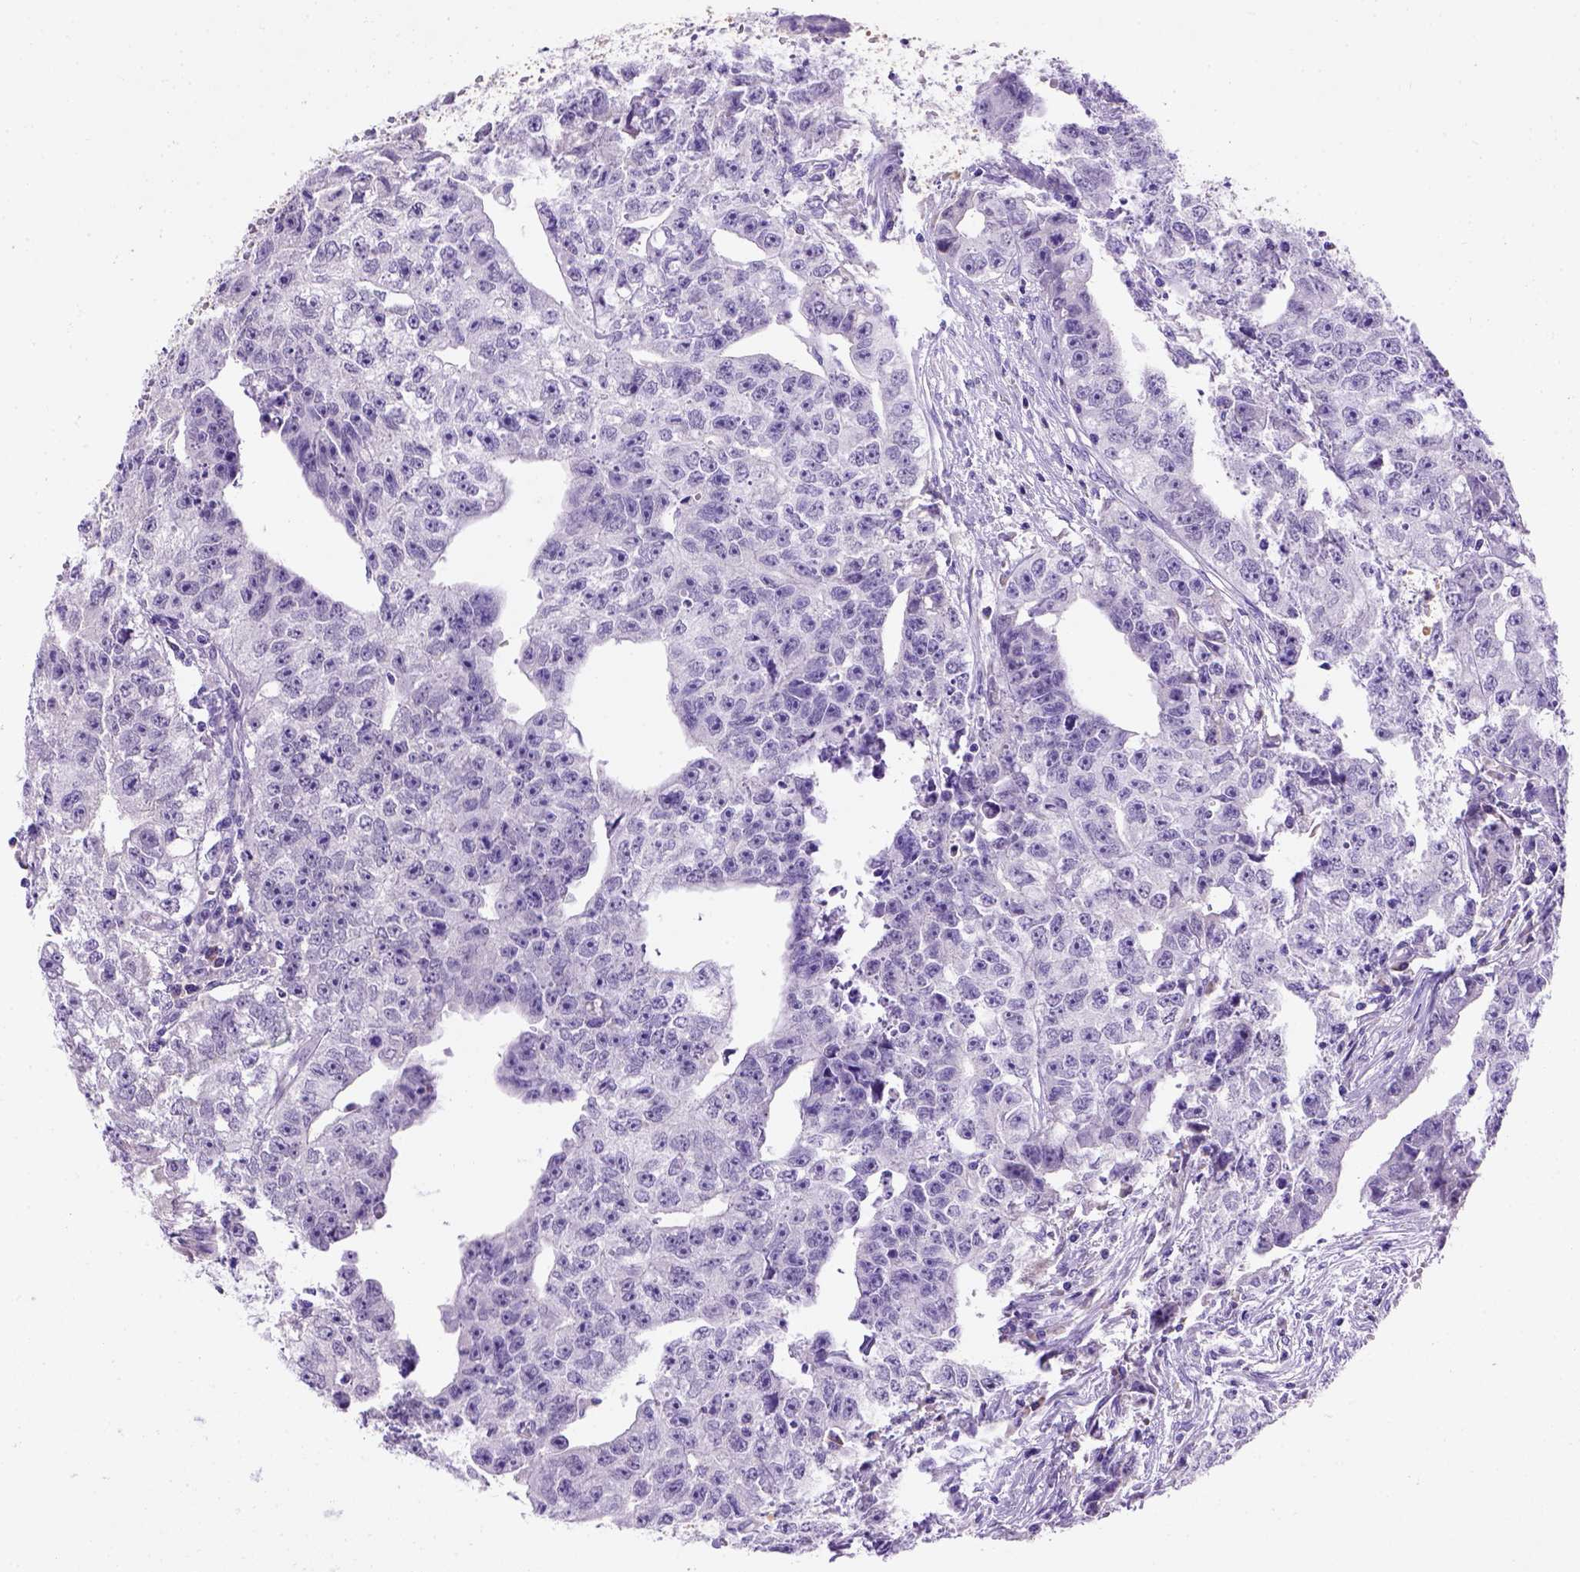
{"staining": {"intensity": "negative", "quantity": "none", "location": "none"}, "tissue": "testis cancer", "cell_type": "Tumor cells", "image_type": "cancer", "snomed": [{"axis": "morphology", "description": "Carcinoma, Embryonal, NOS"}, {"axis": "morphology", "description": "Teratoma, malignant, NOS"}, {"axis": "topography", "description": "Testis"}], "caption": "The image exhibits no staining of tumor cells in testis teratoma (malignant).", "gene": "FAM81B", "patient": {"sex": "male", "age": 24}}